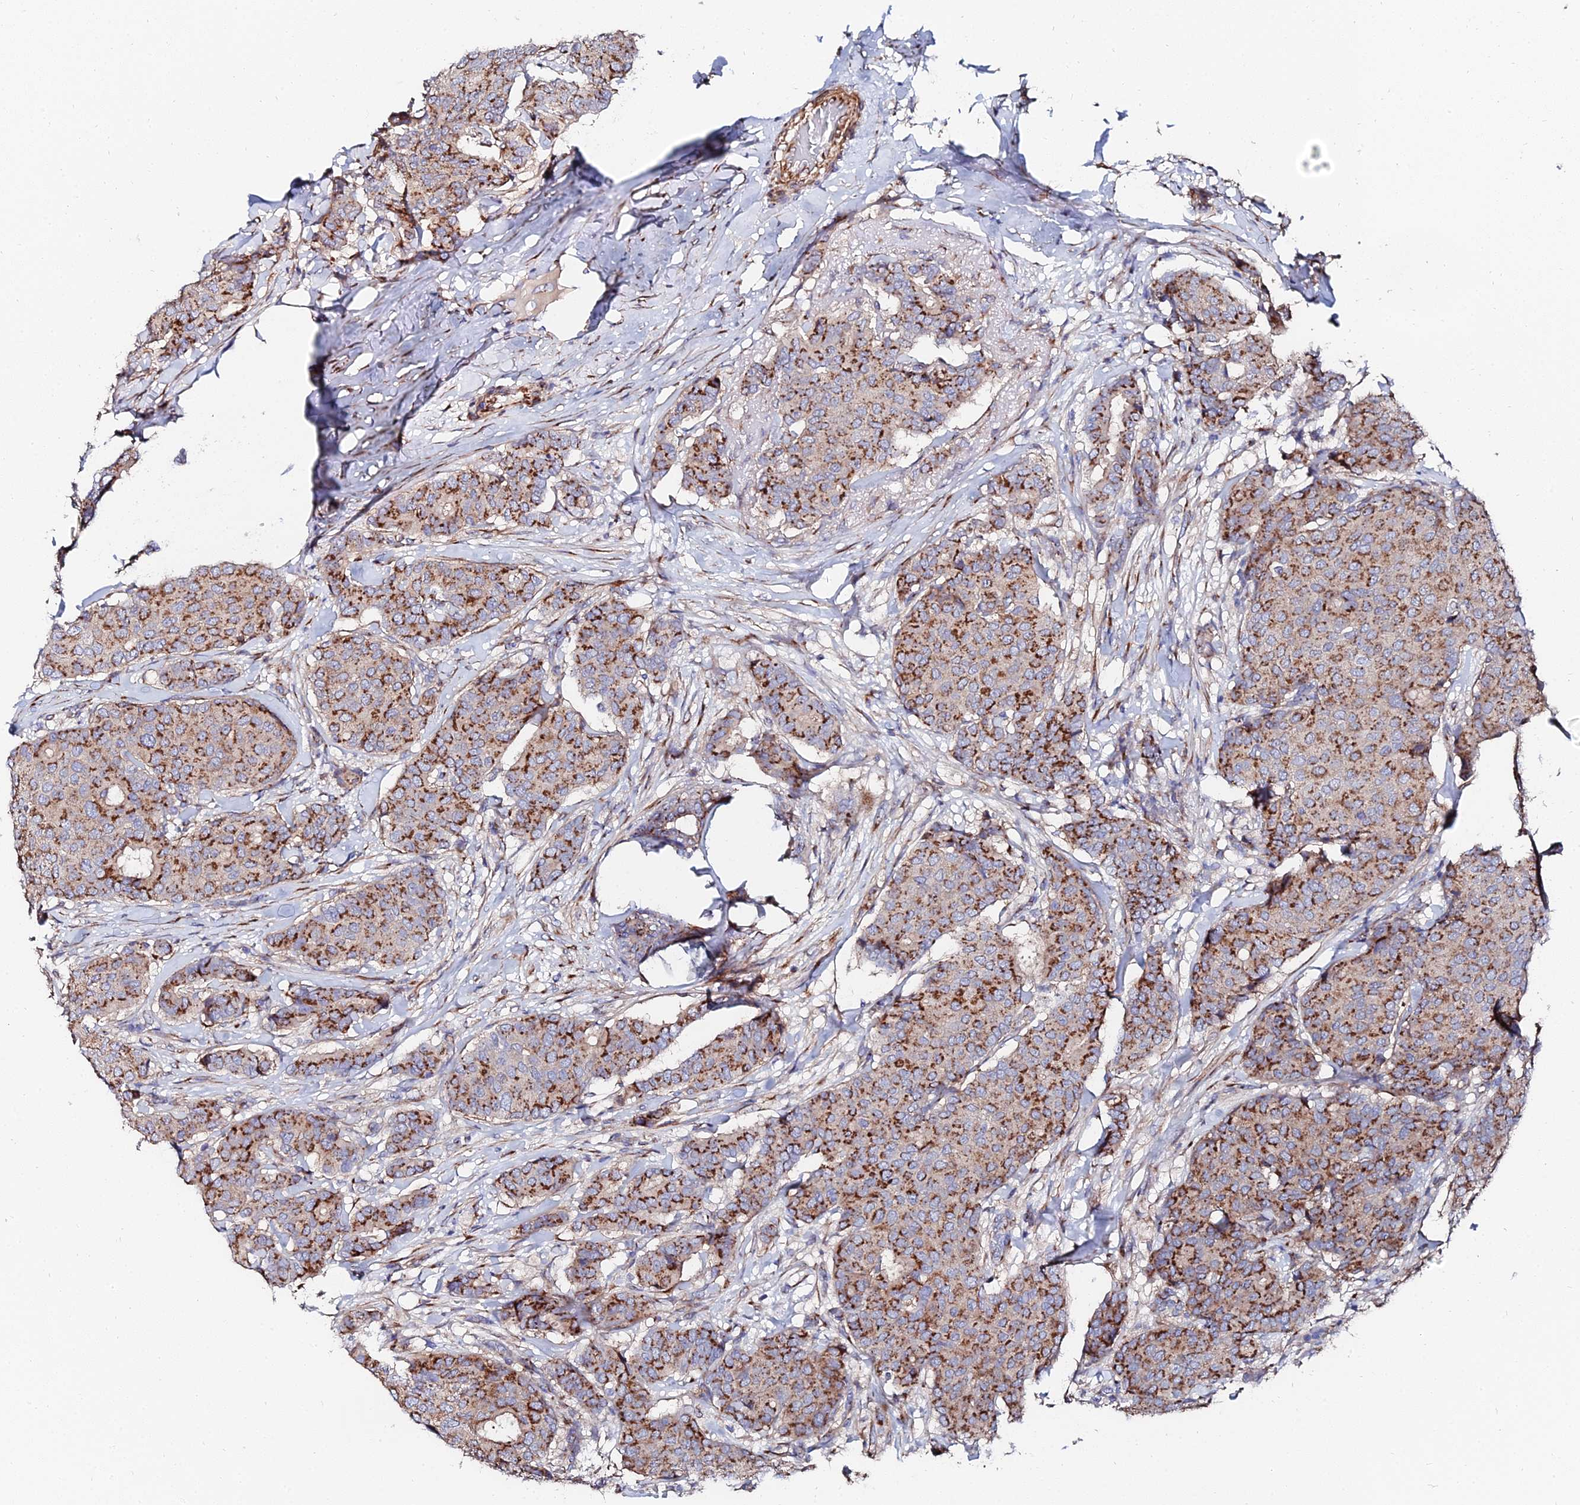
{"staining": {"intensity": "moderate", "quantity": ">75%", "location": "cytoplasmic/membranous"}, "tissue": "breast cancer", "cell_type": "Tumor cells", "image_type": "cancer", "snomed": [{"axis": "morphology", "description": "Duct carcinoma"}, {"axis": "topography", "description": "Breast"}], "caption": "Immunohistochemical staining of breast cancer (intraductal carcinoma) exhibits medium levels of moderate cytoplasmic/membranous expression in approximately >75% of tumor cells.", "gene": "BORCS8", "patient": {"sex": "female", "age": 75}}